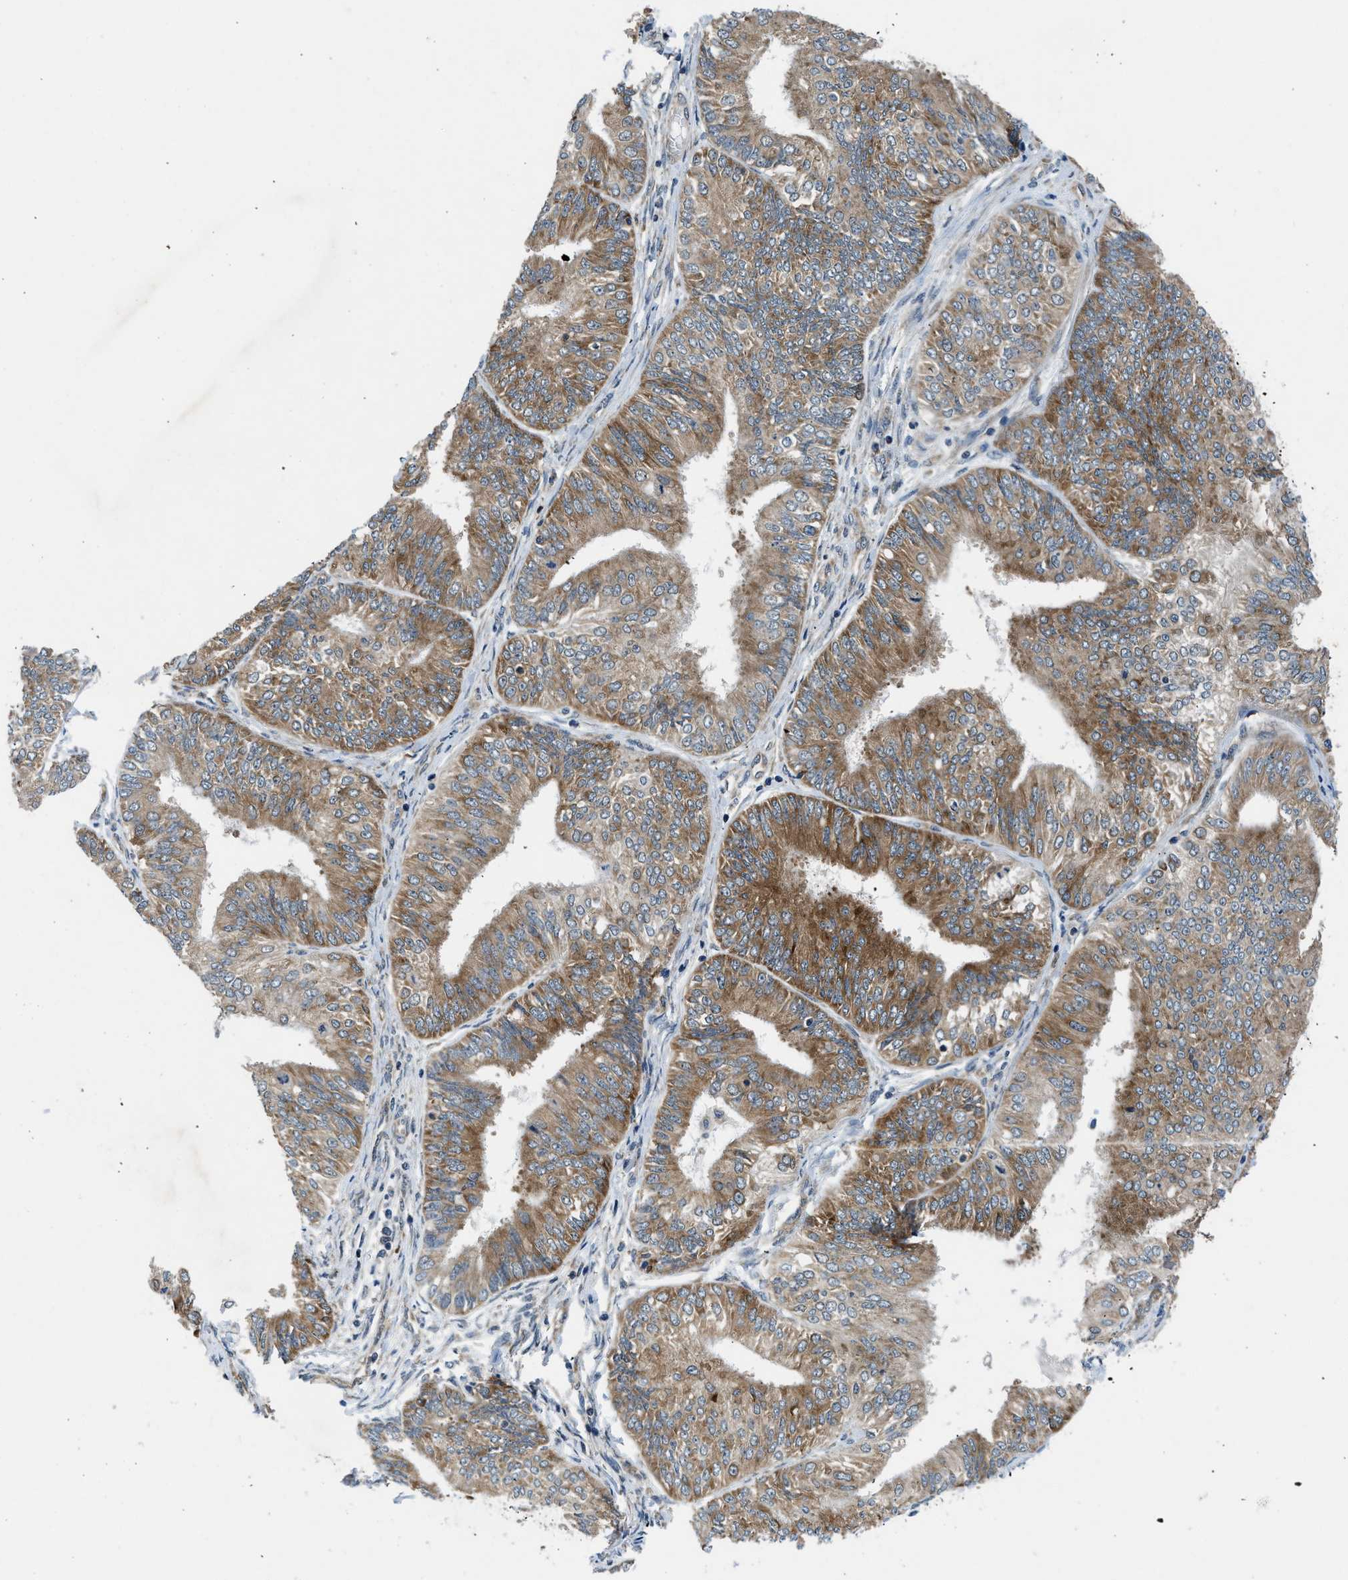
{"staining": {"intensity": "moderate", "quantity": ">75%", "location": "cytoplasmic/membranous"}, "tissue": "endometrial cancer", "cell_type": "Tumor cells", "image_type": "cancer", "snomed": [{"axis": "morphology", "description": "Adenocarcinoma, NOS"}, {"axis": "topography", "description": "Endometrium"}], "caption": "Protein positivity by immunohistochemistry reveals moderate cytoplasmic/membranous expression in about >75% of tumor cells in endometrial cancer.", "gene": "PA2G4", "patient": {"sex": "female", "age": 58}}